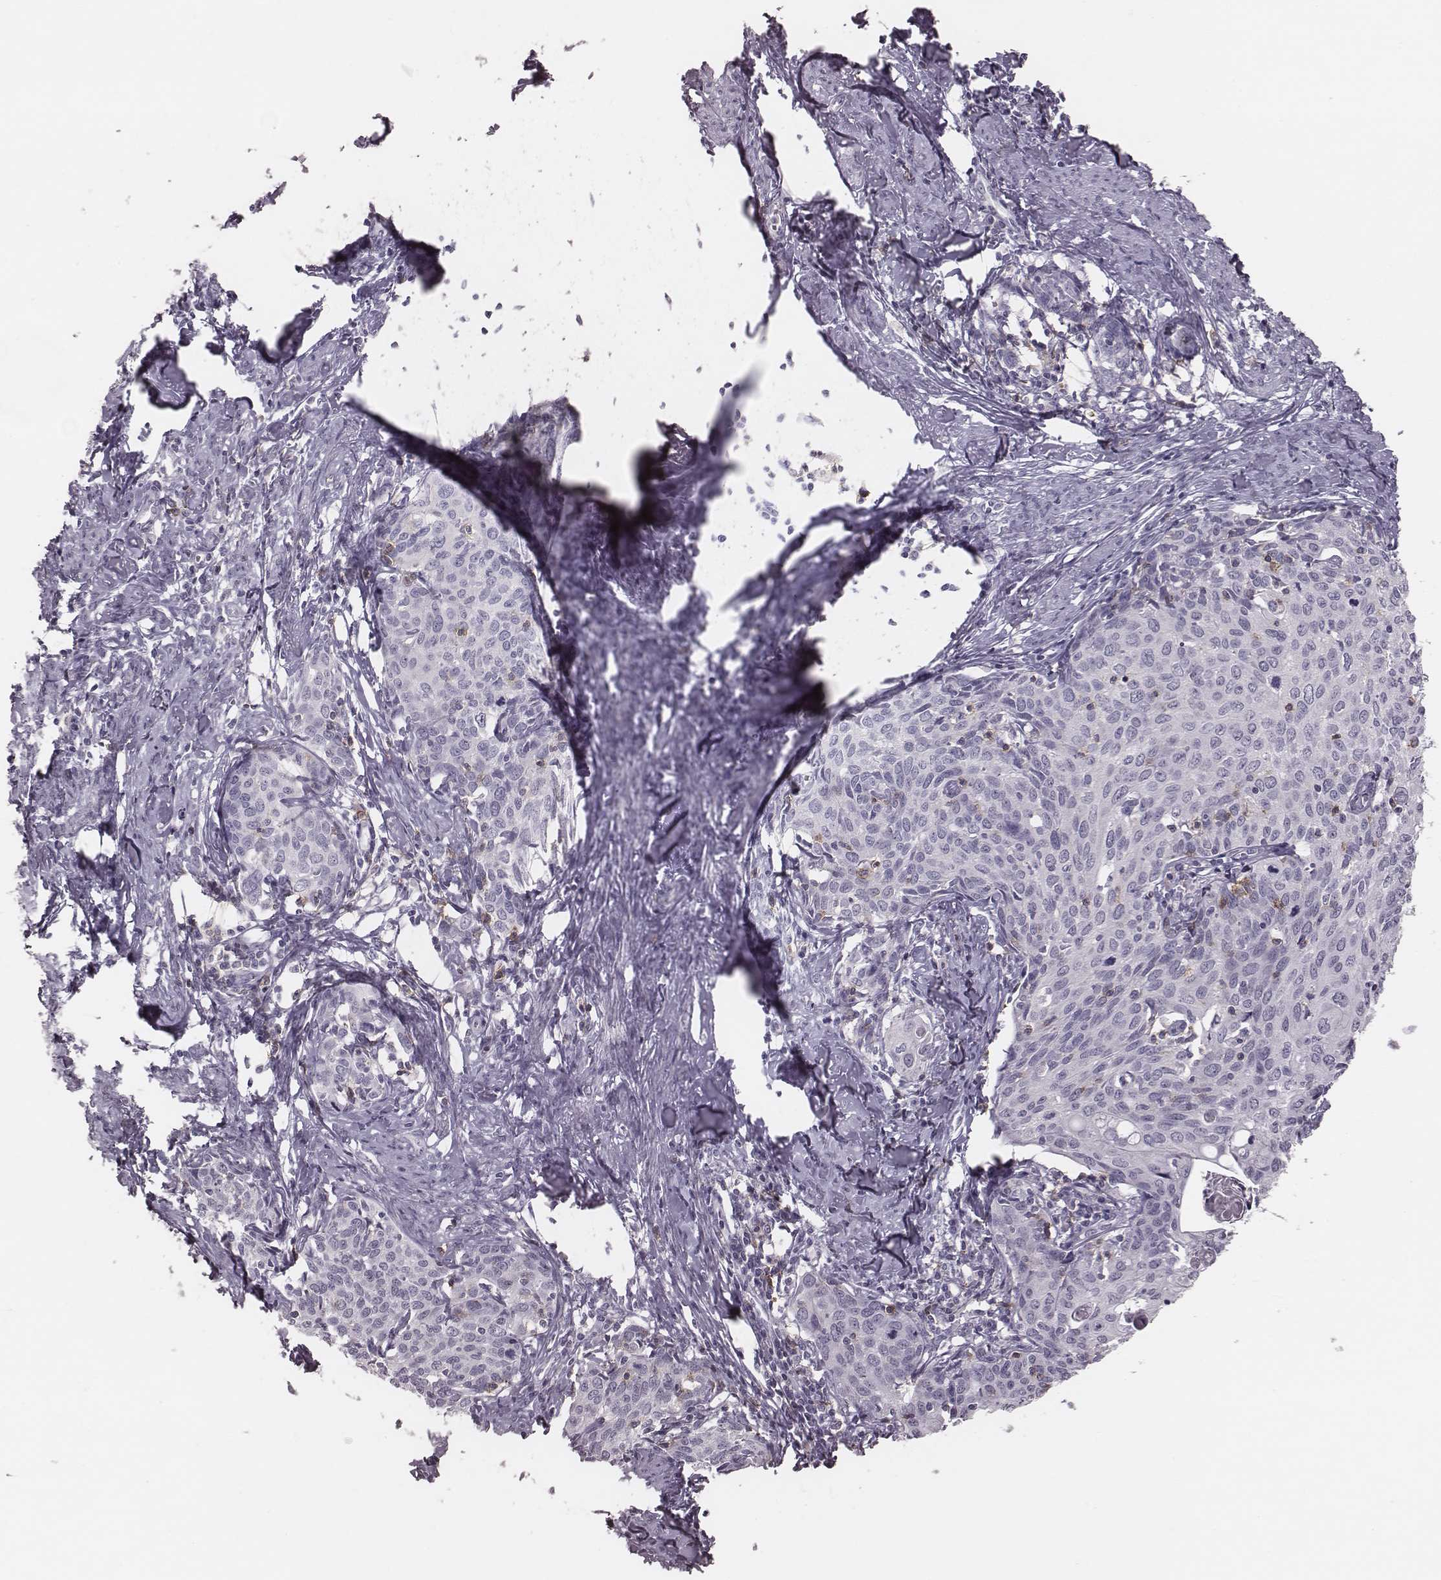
{"staining": {"intensity": "negative", "quantity": "none", "location": "none"}, "tissue": "cervical cancer", "cell_type": "Tumor cells", "image_type": "cancer", "snomed": [{"axis": "morphology", "description": "Squamous cell carcinoma, NOS"}, {"axis": "topography", "description": "Cervix"}], "caption": "Immunohistochemistry histopathology image of human cervical squamous cell carcinoma stained for a protein (brown), which reveals no positivity in tumor cells. (DAB (3,3'-diaminobenzidine) IHC visualized using brightfield microscopy, high magnification).", "gene": "PDCD1", "patient": {"sex": "female", "age": 62}}